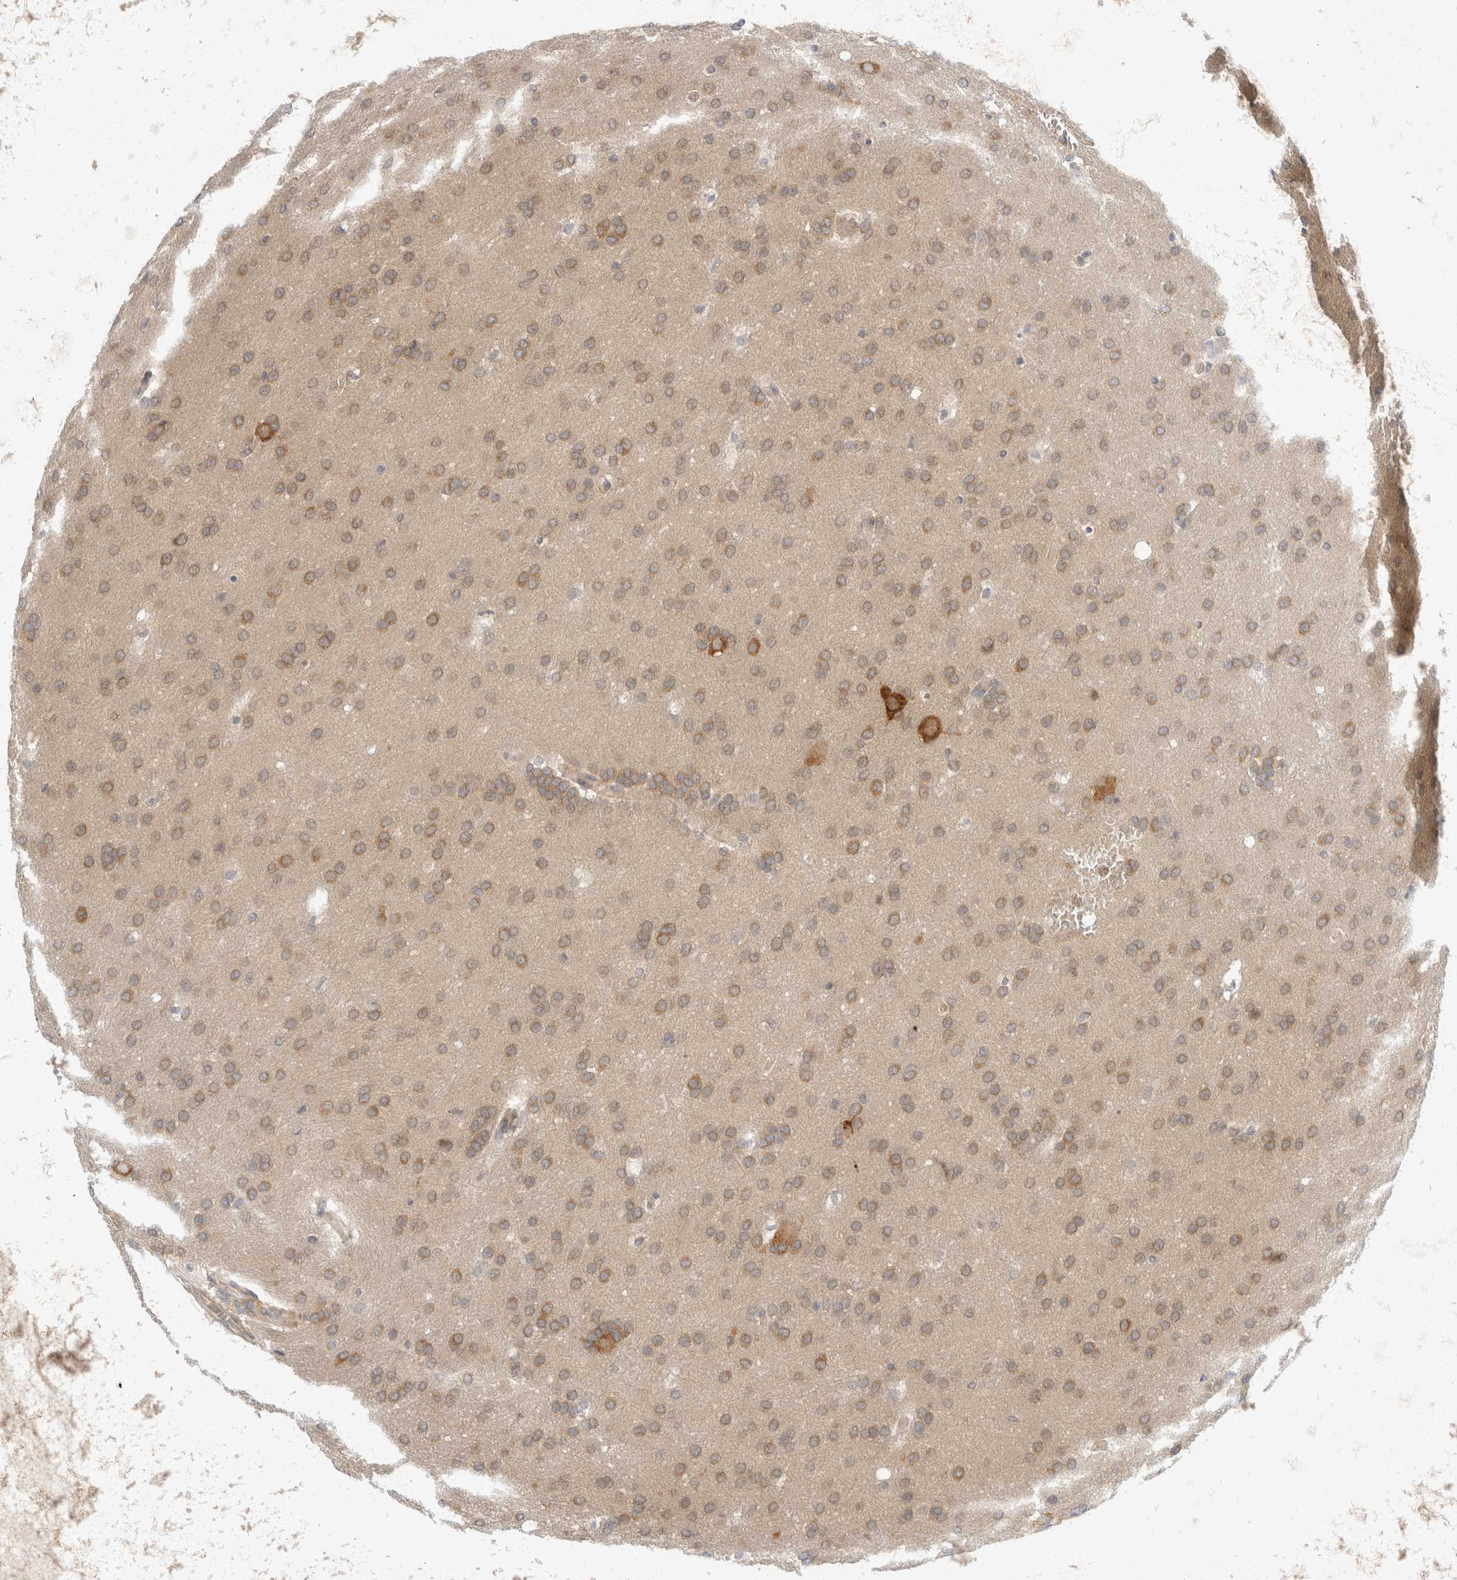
{"staining": {"intensity": "weak", "quantity": ">75%", "location": "cytoplasmic/membranous"}, "tissue": "glioma", "cell_type": "Tumor cells", "image_type": "cancer", "snomed": [{"axis": "morphology", "description": "Glioma, malignant, Low grade"}, {"axis": "topography", "description": "Brain"}], "caption": "A low amount of weak cytoplasmic/membranous positivity is present in about >75% of tumor cells in malignant glioma (low-grade) tissue.", "gene": "EIF4G3", "patient": {"sex": "female", "age": 37}}